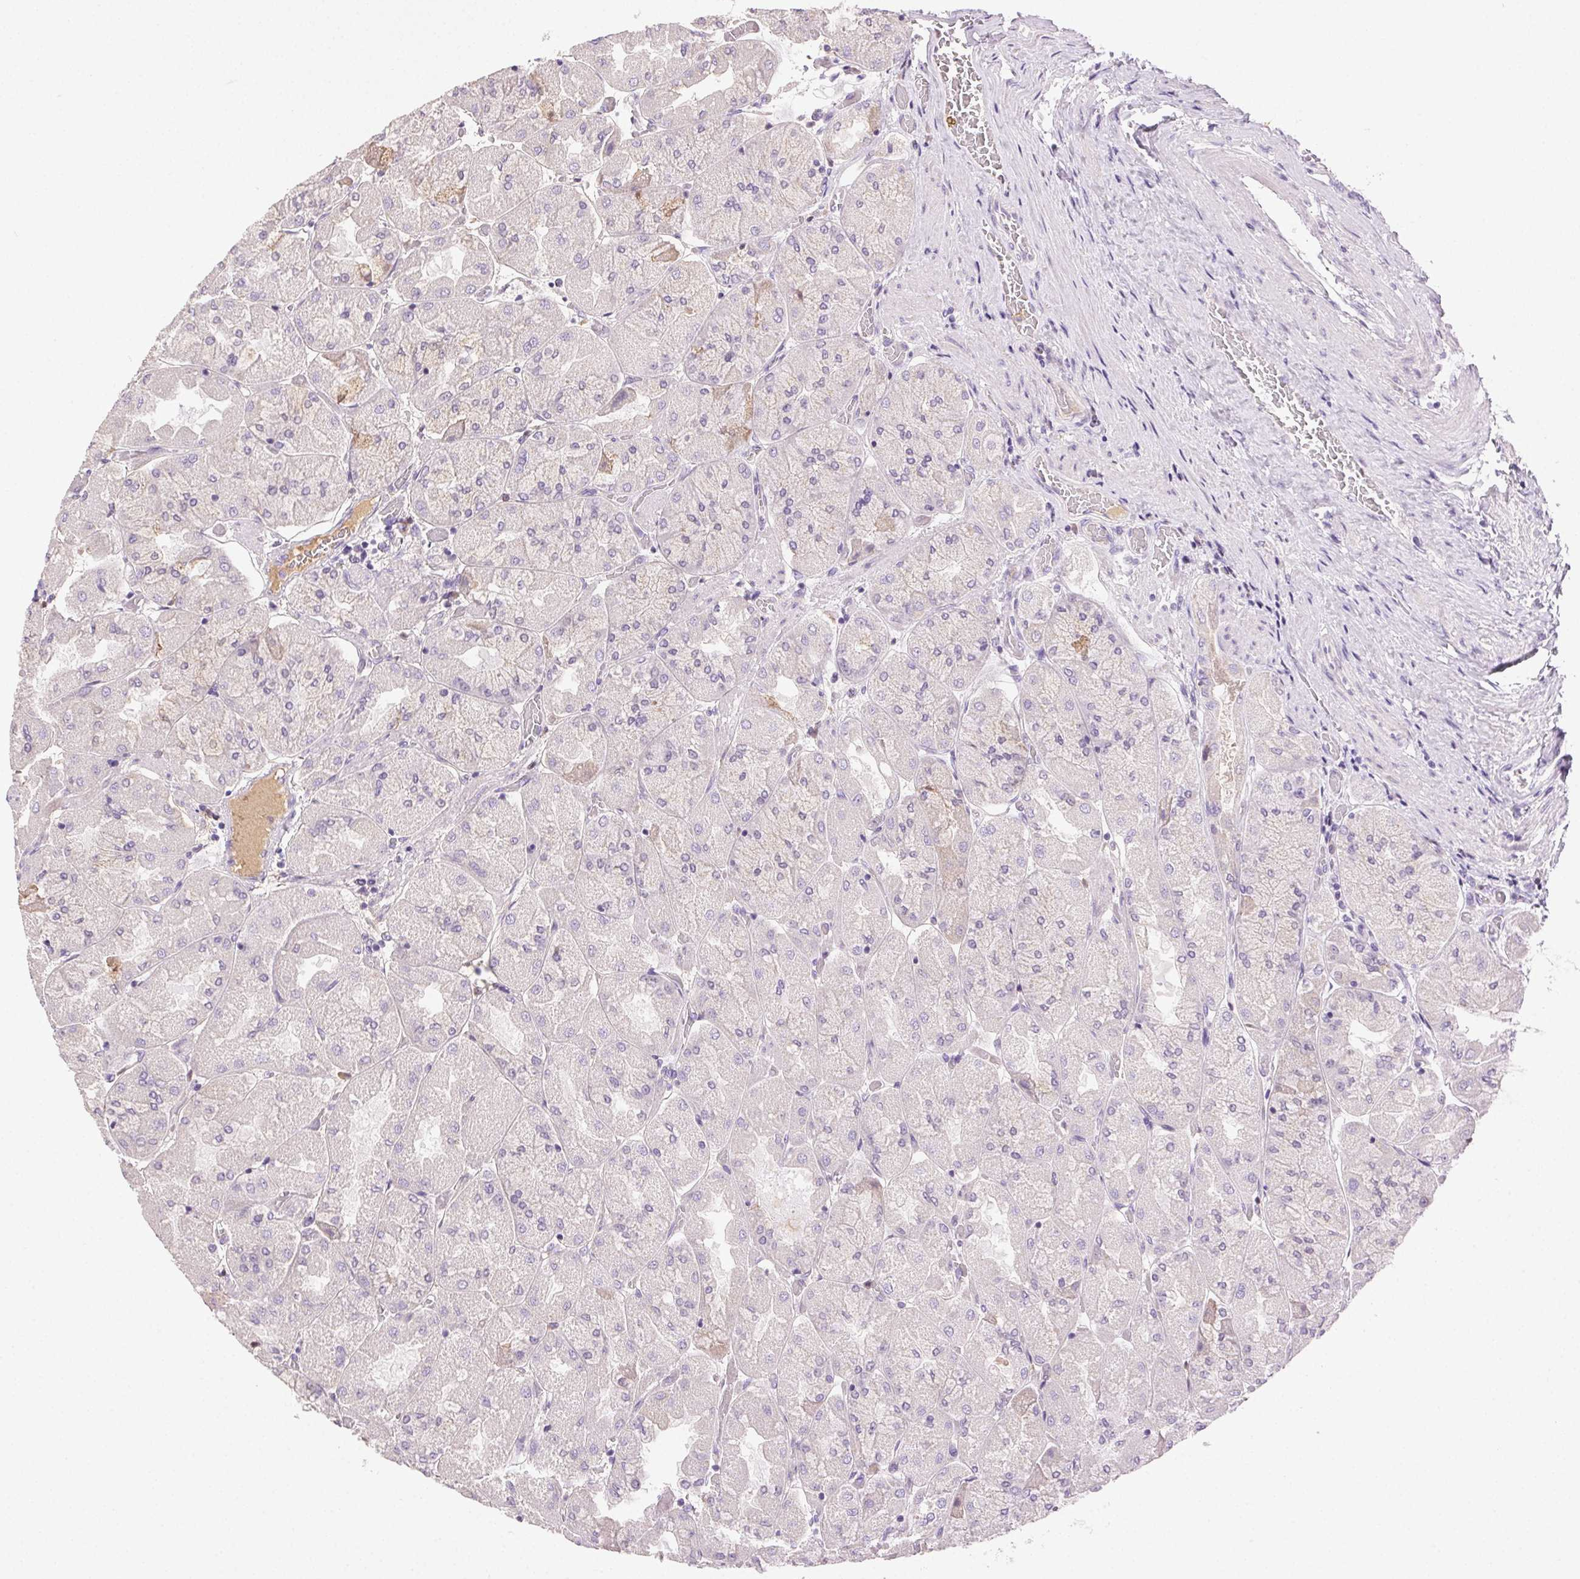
{"staining": {"intensity": "negative", "quantity": "none", "location": "none"}, "tissue": "stomach", "cell_type": "Glandular cells", "image_type": "normal", "snomed": [{"axis": "morphology", "description": "Normal tissue, NOS"}, {"axis": "topography", "description": "Stomach"}], "caption": "A photomicrograph of stomach stained for a protein displays no brown staining in glandular cells. (Immunohistochemistry (ihc), brightfield microscopy, high magnification).", "gene": "BPIFB2", "patient": {"sex": "female", "age": 61}}